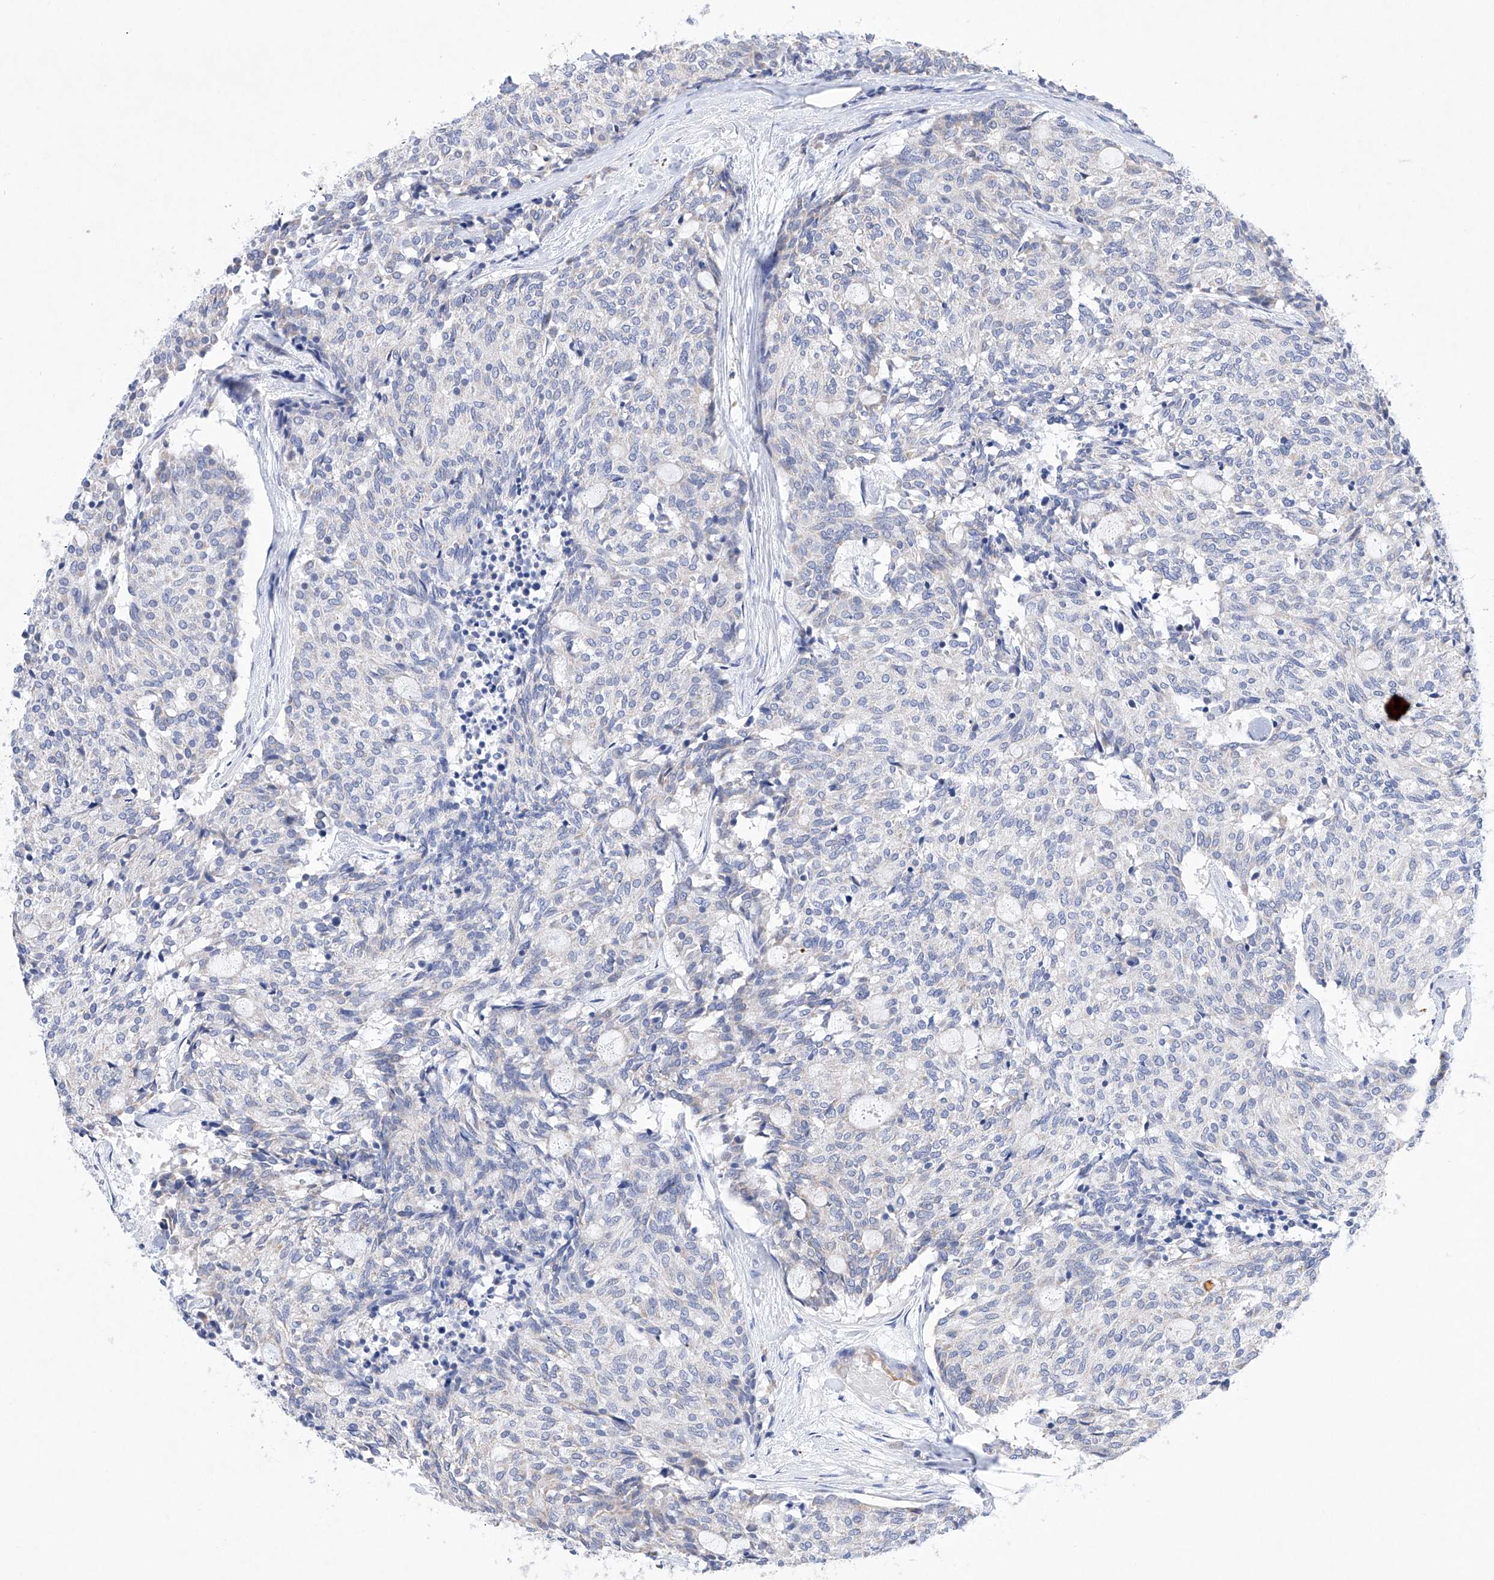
{"staining": {"intensity": "negative", "quantity": "none", "location": "none"}, "tissue": "carcinoid", "cell_type": "Tumor cells", "image_type": "cancer", "snomed": [{"axis": "morphology", "description": "Carcinoid, malignant, NOS"}, {"axis": "topography", "description": "Pancreas"}], "caption": "A high-resolution micrograph shows immunohistochemistry staining of carcinoid (malignant), which exhibits no significant positivity in tumor cells. Nuclei are stained in blue.", "gene": "NRROS", "patient": {"sex": "female", "age": 54}}